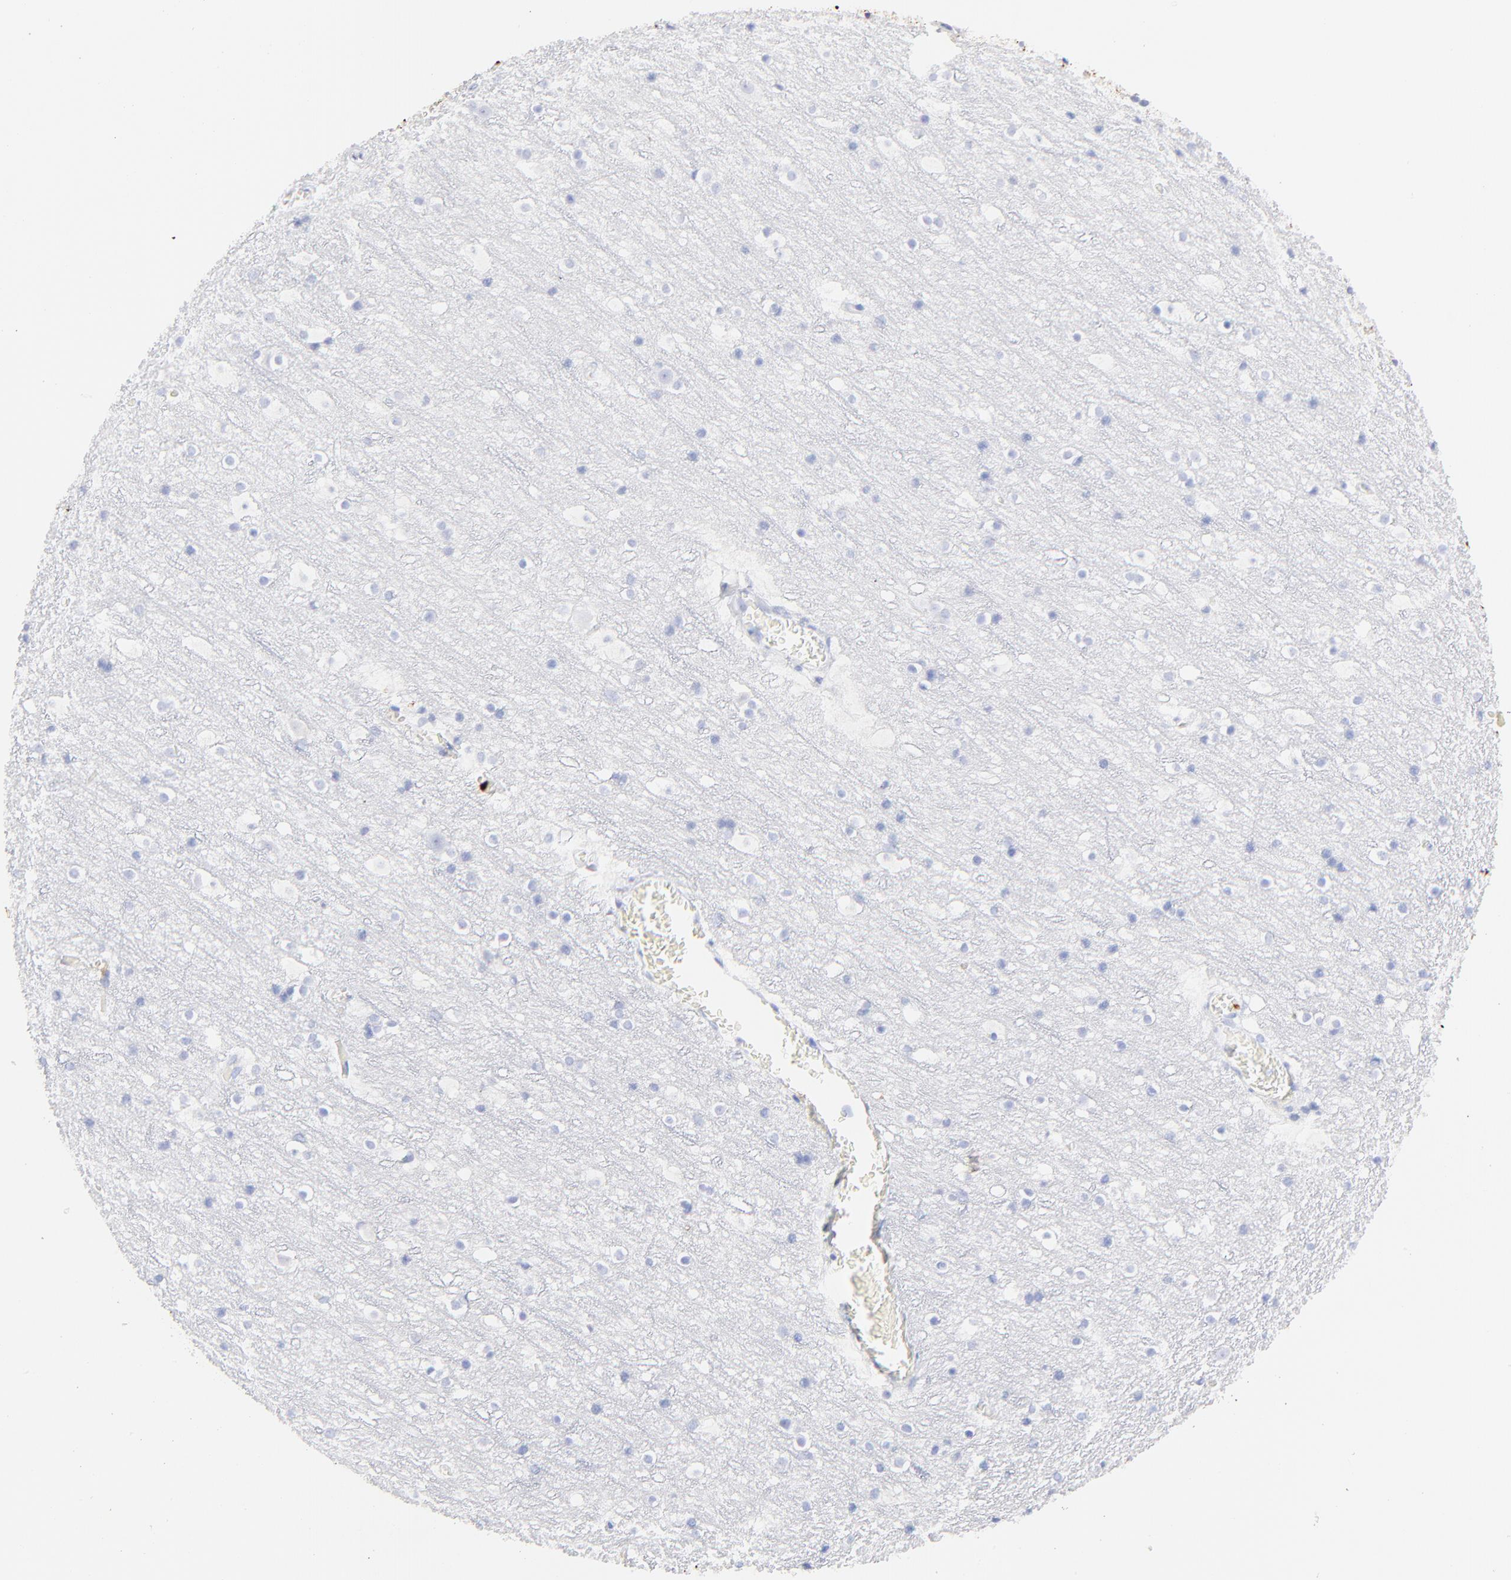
{"staining": {"intensity": "negative", "quantity": "none", "location": "none"}, "tissue": "cerebral cortex", "cell_type": "Endothelial cells", "image_type": "normal", "snomed": [{"axis": "morphology", "description": "Normal tissue, NOS"}, {"axis": "topography", "description": "Cerebral cortex"}], "caption": "Endothelial cells are negative for protein expression in unremarkable human cerebral cortex. (Immunohistochemistry (ihc), brightfield microscopy, high magnification).", "gene": "S100A12", "patient": {"sex": "male", "age": 45}}